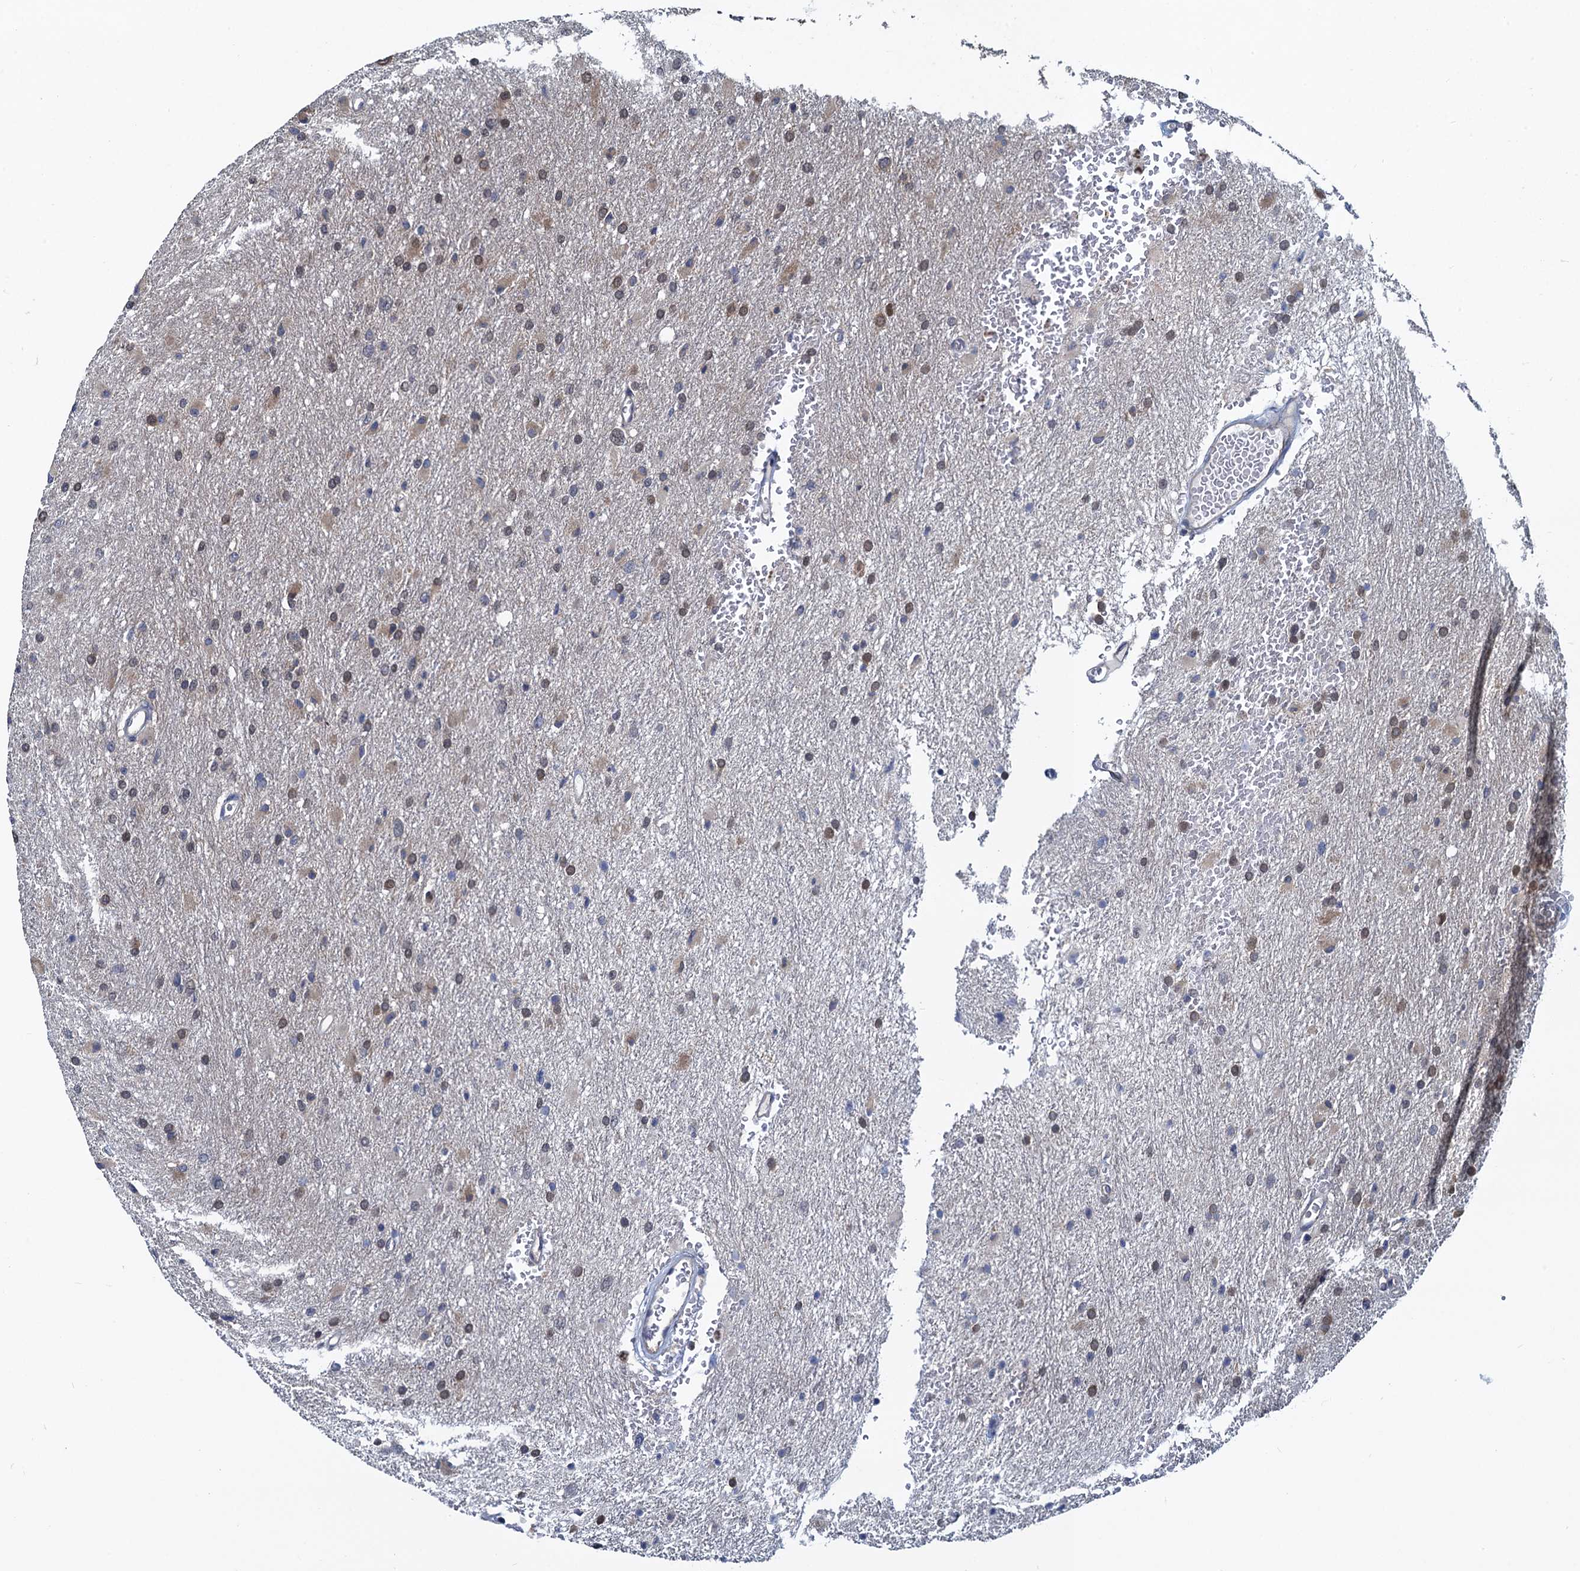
{"staining": {"intensity": "weak", "quantity": "<25%", "location": "nuclear"}, "tissue": "glioma", "cell_type": "Tumor cells", "image_type": "cancer", "snomed": [{"axis": "morphology", "description": "Glioma, malignant, High grade"}, {"axis": "topography", "description": "Cerebral cortex"}], "caption": "Tumor cells are negative for protein expression in human malignant glioma (high-grade). Brightfield microscopy of IHC stained with DAB (brown) and hematoxylin (blue), captured at high magnification.", "gene": "RNF125", "patient": {"sex": "female", "age": 36}}